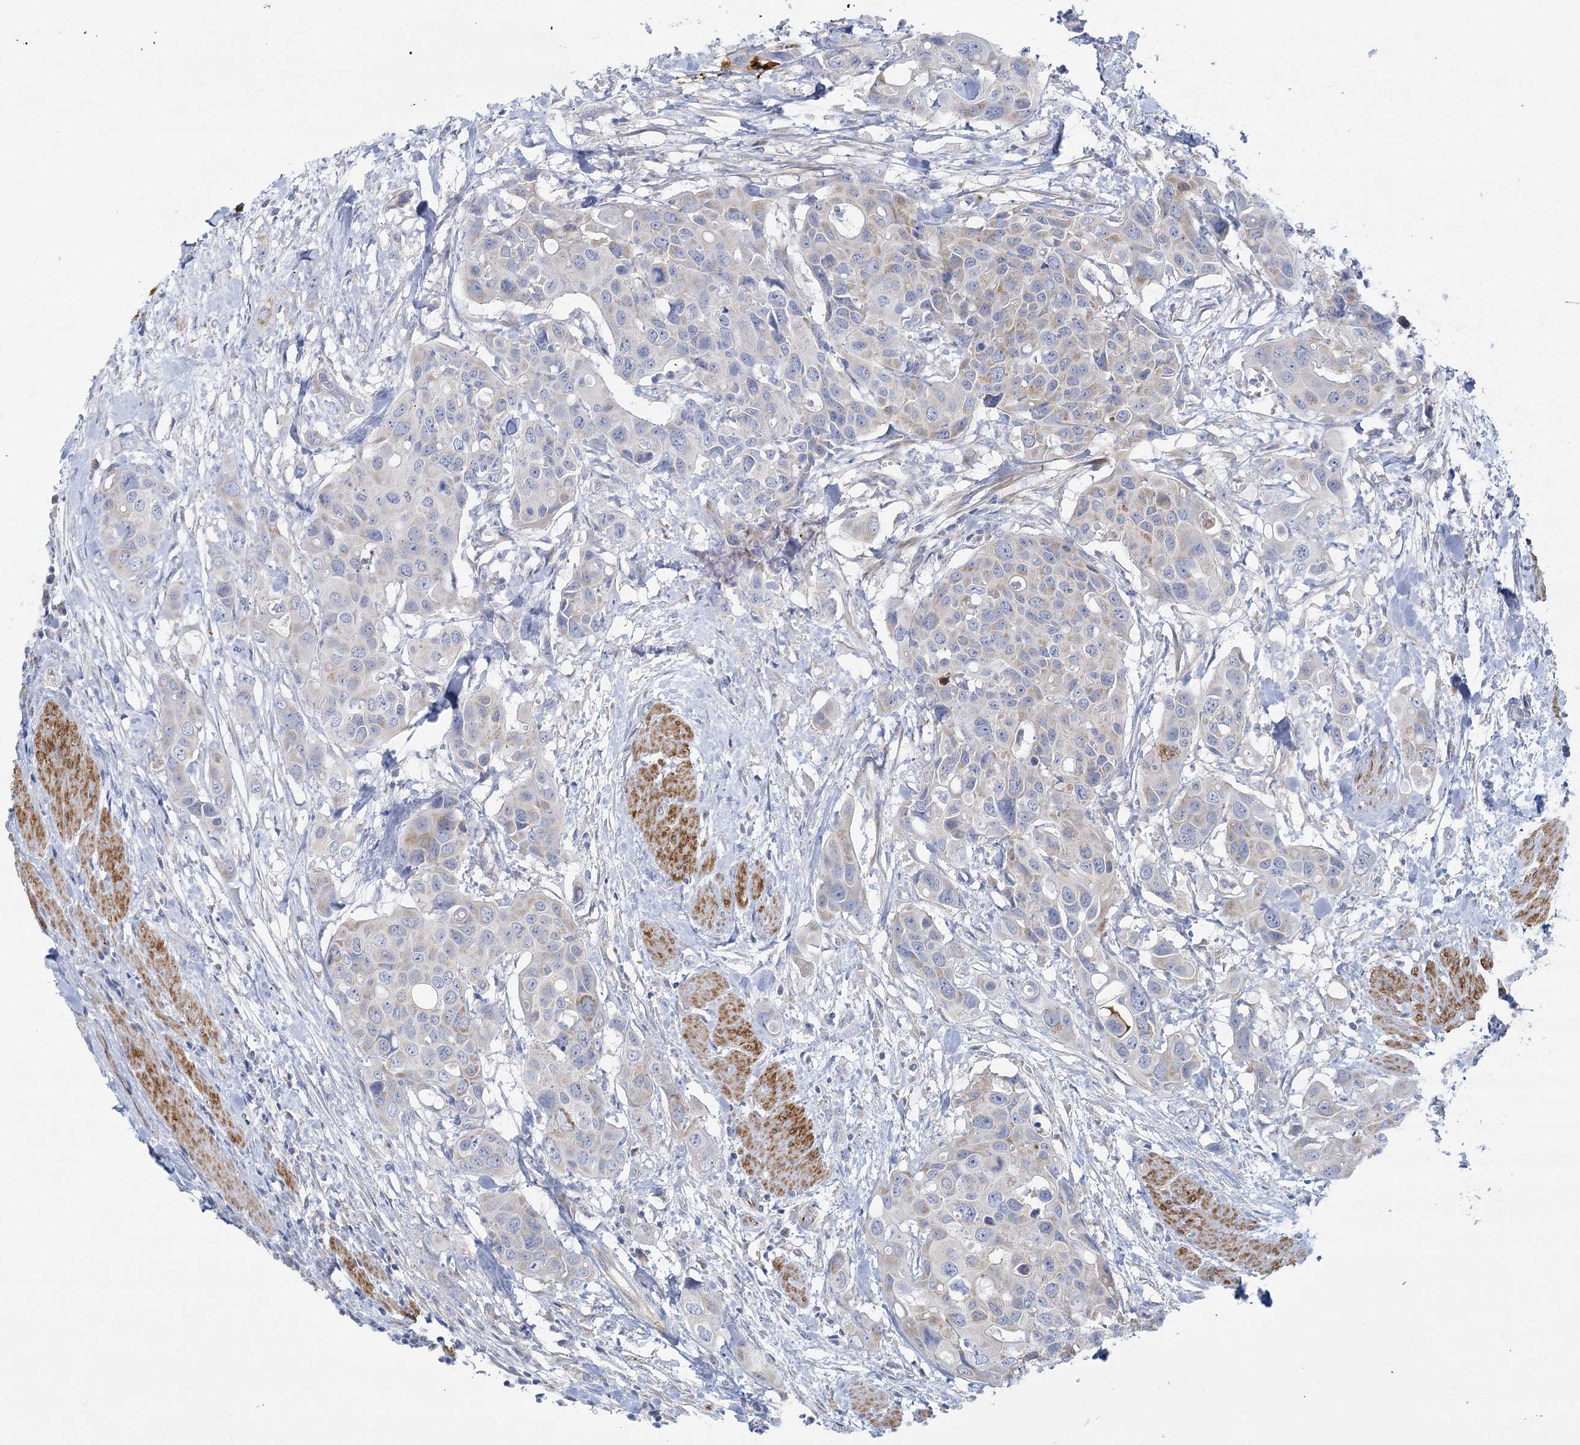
{"staining": {"intensity": "negative", "quantity": "none", "location": "none"}, "tissue": "colorectal cancer", "cell_type": "Tumor cells", "image_type": "cancer", "snomed": [{"axis": "morphology", "description": "Adenocarcinoma, NOS"}, {"axis": "topography", "description": "Colon"}], "caption": "DAB (3,3'-diaminobenzidine) immunohistochemical staining of human colorectal cancer exhibits no significant staining in tumor cells. (Immunohistochemistry (ihc), brightfield microscopy, high magnification).", "gene": "DHTKD1", "patient": {"sex": "male", "age": 77}}